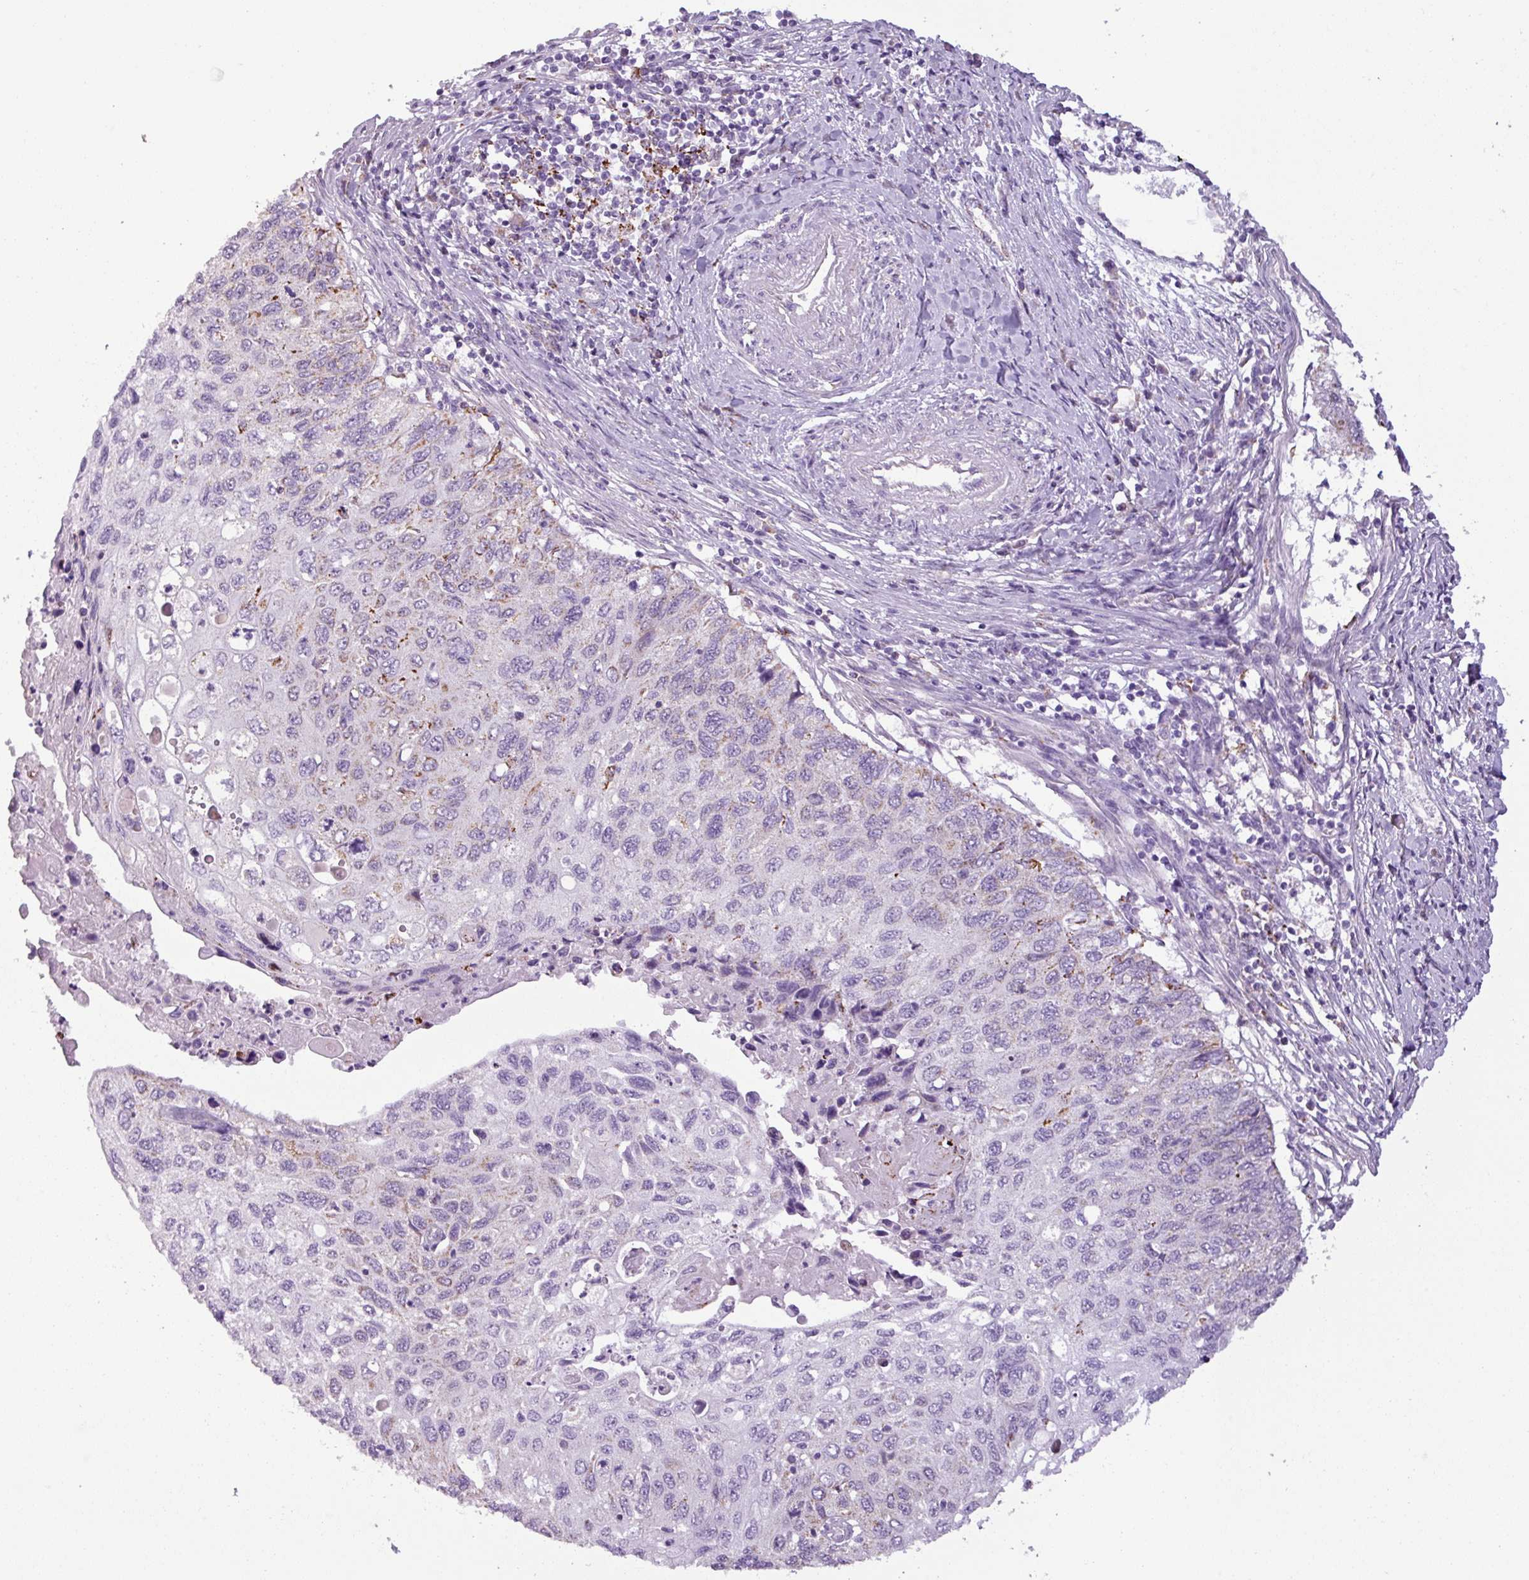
{"staining": {"intensity": "moderate", "quantity": "<25%", "location": "cytoplasmic/membranous"}, "tissue": "cervical cancer", "cell_type": "Tumor cells", "image_type": "cancer", "snomed": [{"axis": "morphology", "description": "Squamous cell carcinoma, NOS"}, {"axis": "topography", "description": "Cervix"}], "caption": "Immunohistochemistry (IHC) micrograph of cervical cancer stained for a protein (brown), which exhibits low levels of moderate cytoplasmic/membranous expression in approximately <25% of tumor cells.", "gene": "ZNF667", "patient": {"sex": "female", "age": 70}}